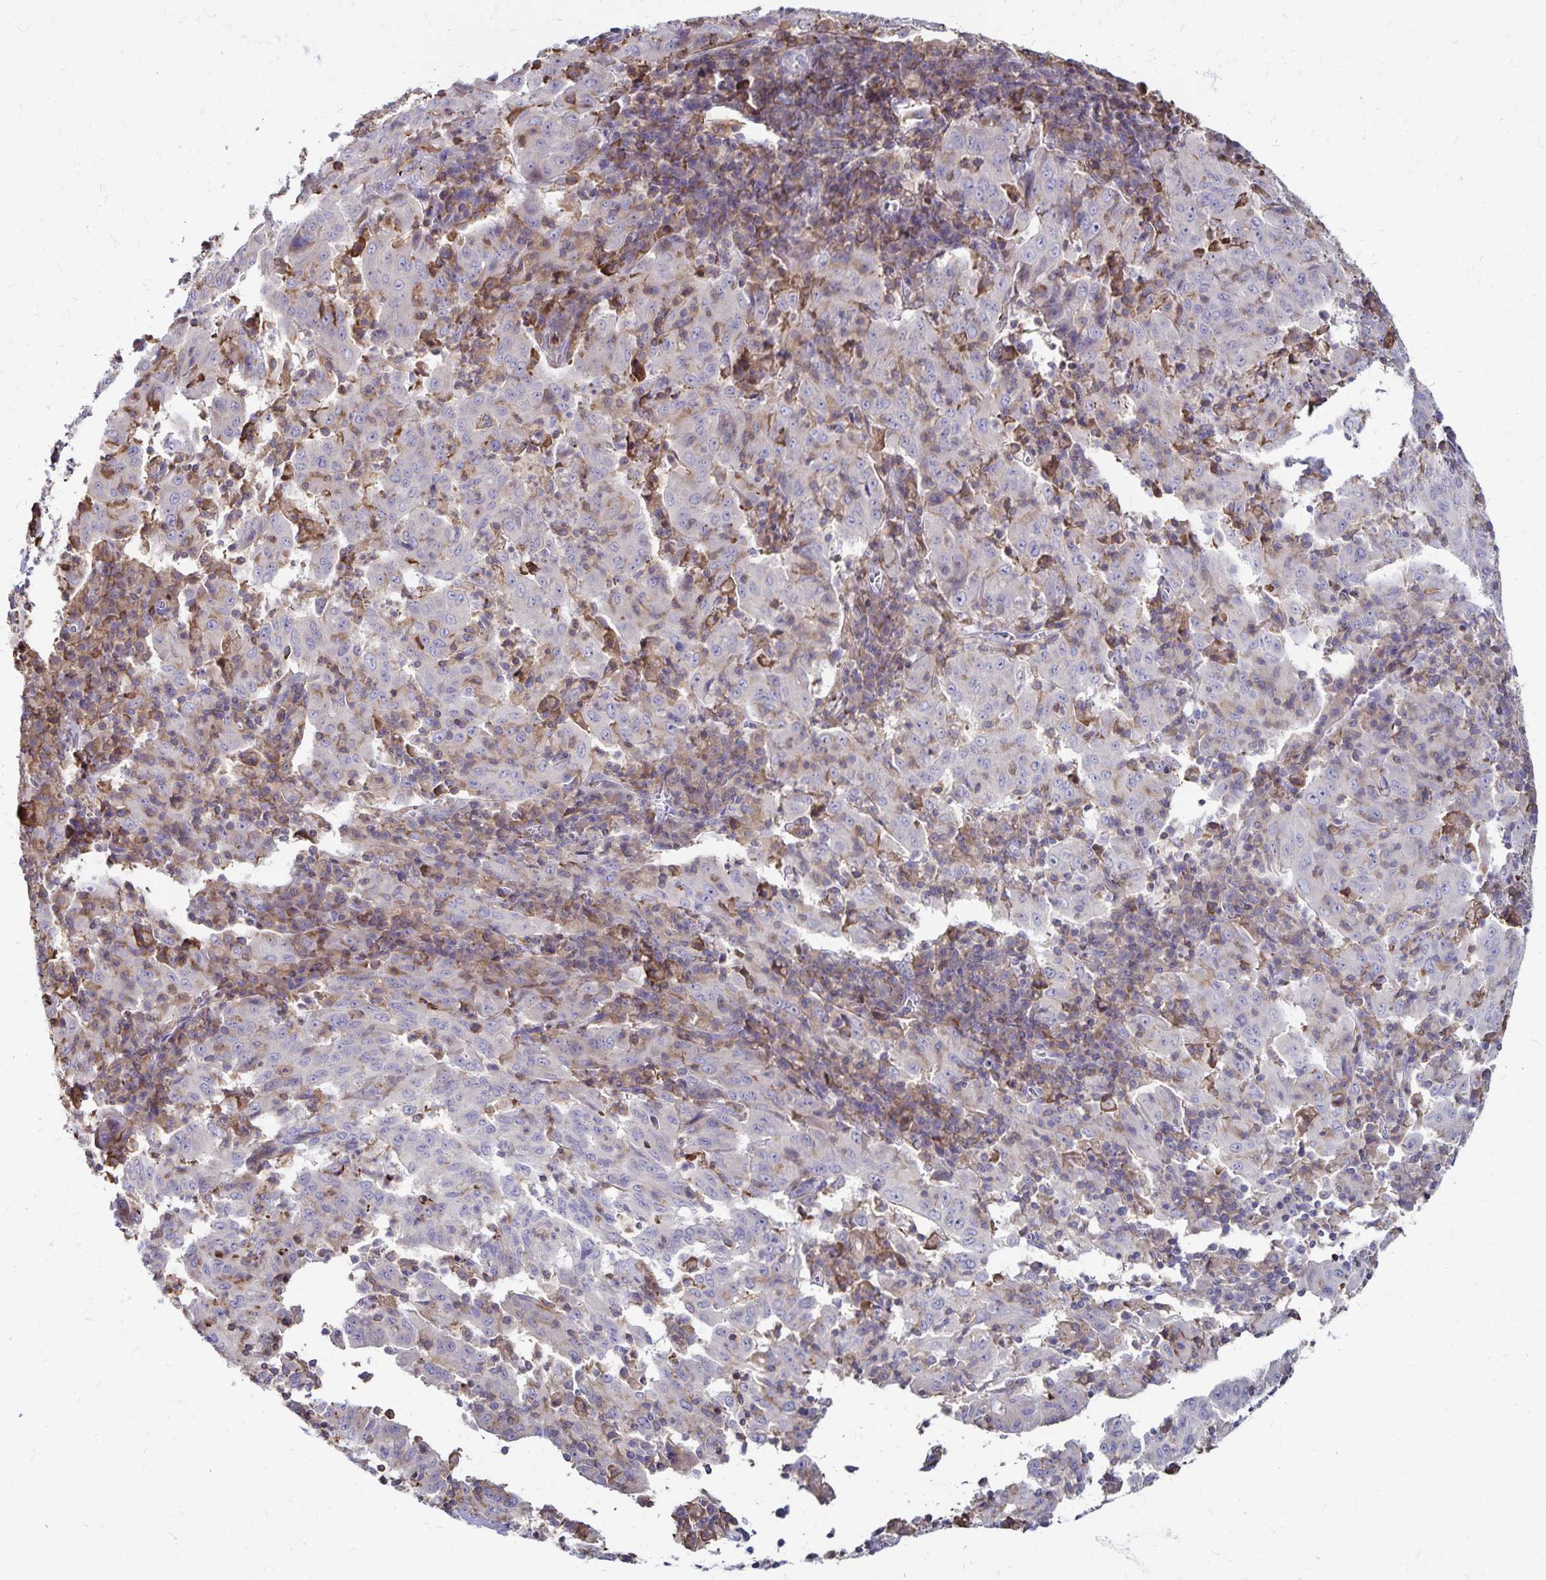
{"staining": {"intensity": "negative", "quantity": "none", "location": "none"}, "tissue": "pancreatic cancer", "cell_type": "Tumor cells", "image_type": "cancer", "snomed": [{"axis": "morphology", "description": "Adenocarcinoma, NOS"}, {"axis": "topography", "description": "Pancreas"}], "caption": "Tumor cells are negative for brown protein staining in pancreatic cancer.", "gene": "NAGPA", "patient": {"sex": "male", "age": 63}}